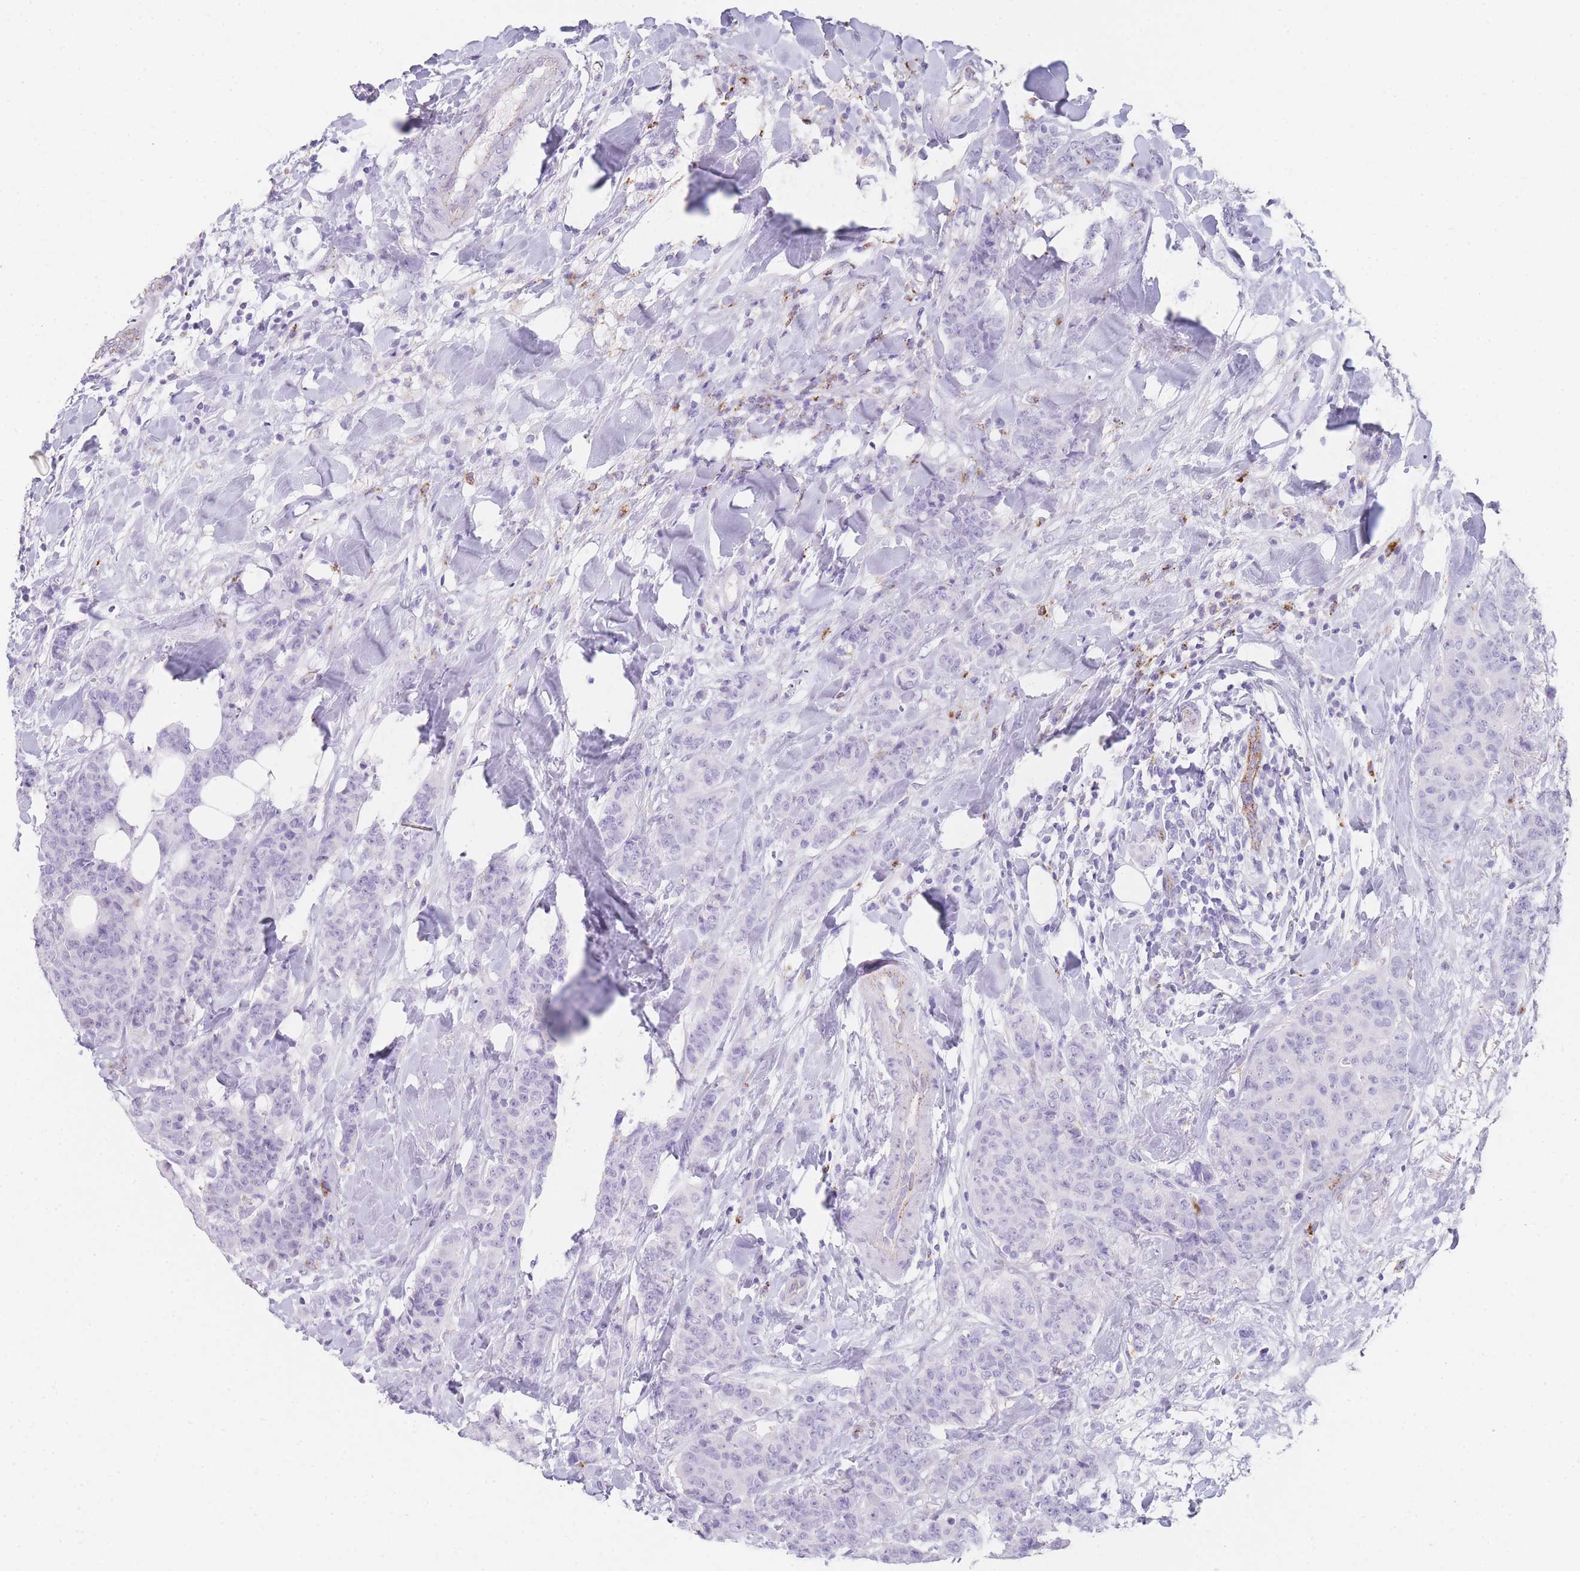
{"staining": {"intensity": "negative", "quantity": "none", "location": "none"}, "tissue": "breast cancer", "cell_type": "Tumor cells", "image_type": "cancer", "snomed": [{"axis": "morphology", "description": "Duct carcinoma"}, {"axis": "topography", "description": "Breast"}], "caption": "IHC of breast intraductal carcinoma displays no positivity in tumor cells. (DAB IHC, high magnification).", "gene": "RHO", "patient": {"sex": "female", "age": 40}}